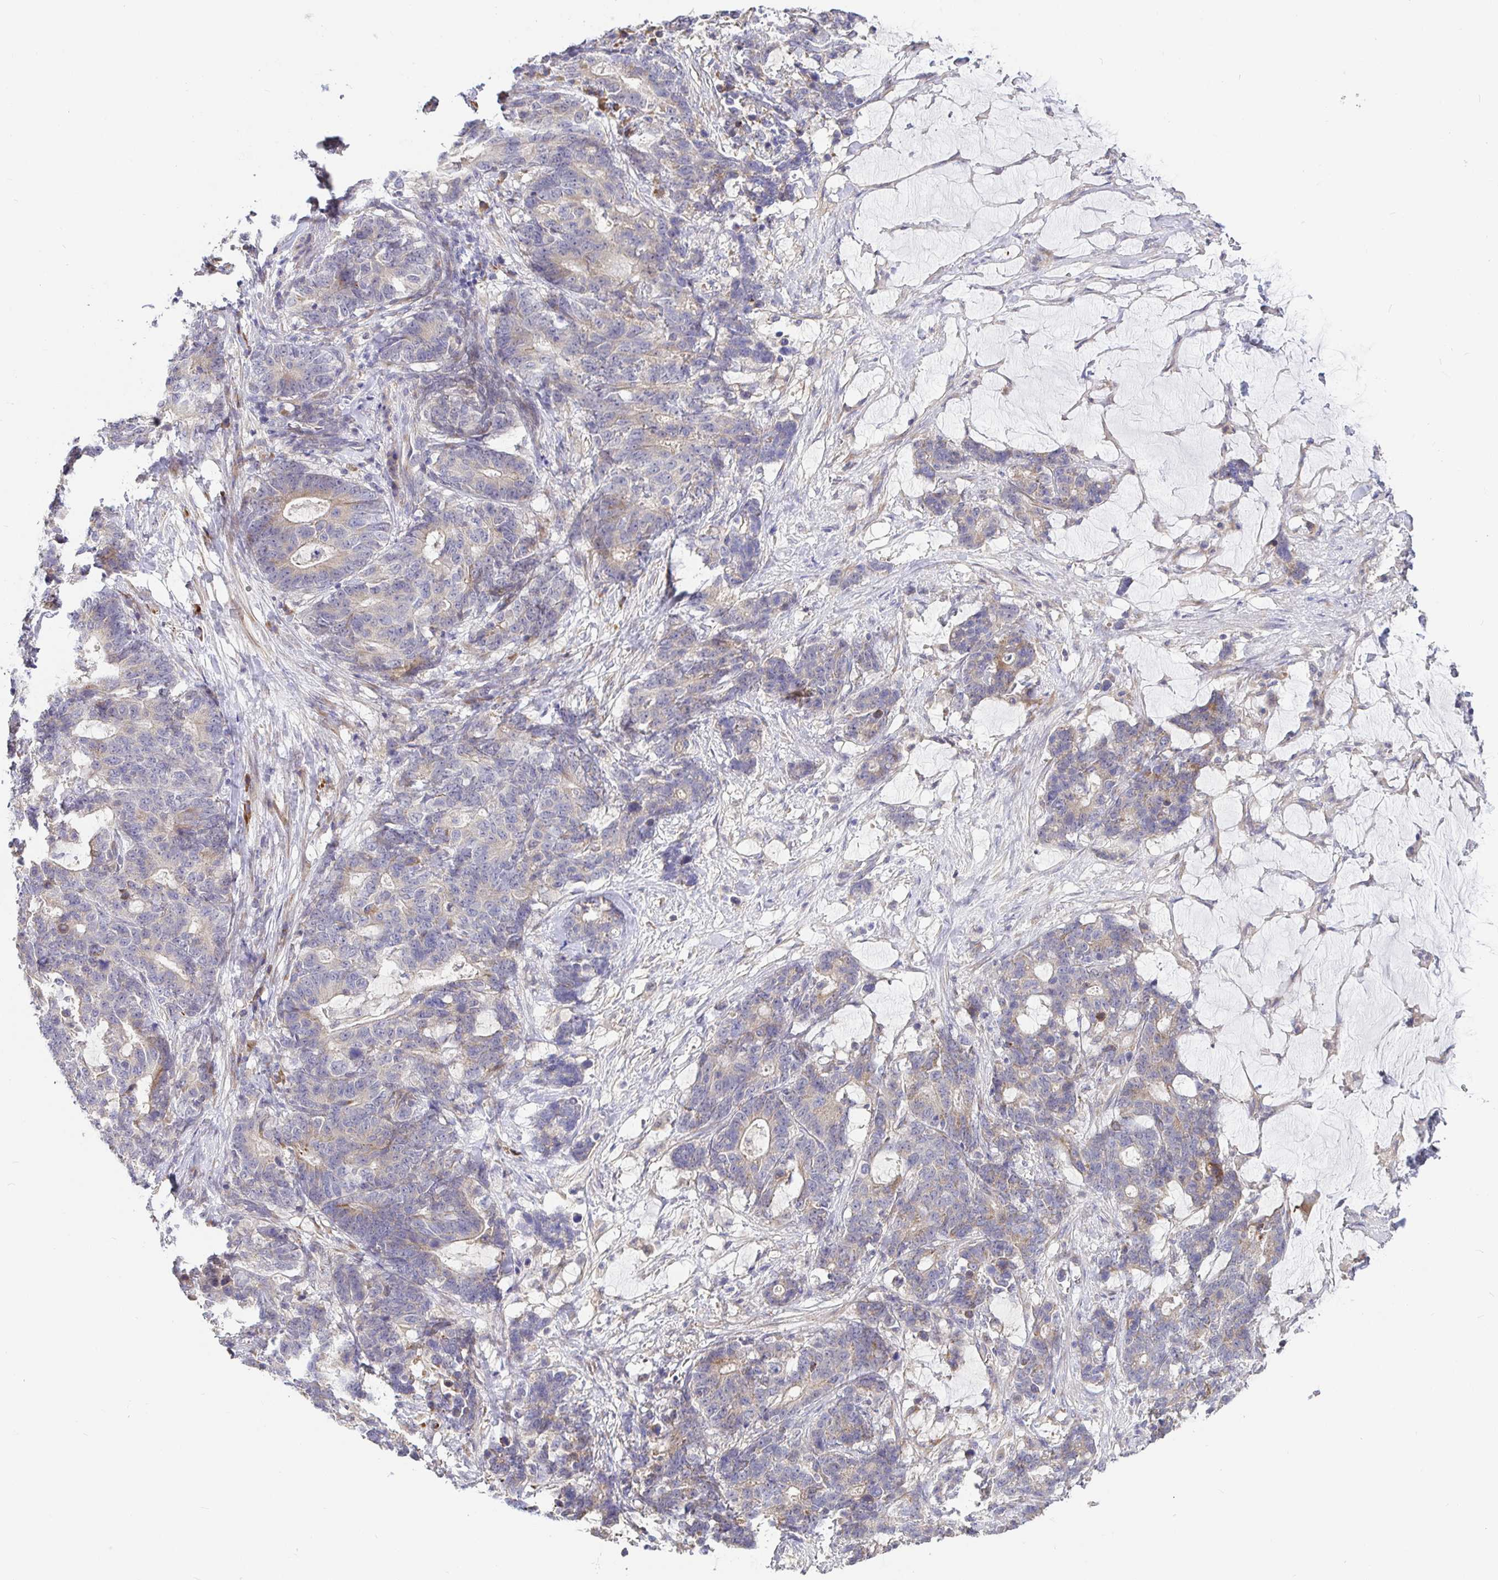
{"staining": {"intensity": "weak", "quantity": "25%-75%", "location": "cytoplasmic/membranous"}, "tissue": "stomach cancer", "cell_type": "Tumor cells", "image_type": "cancer", "snomed": [{"axis": "morphology", "description": "Normal tissue, NOS"}, {"axis": "morphology", "description": "Adenocarcinoma, NOS"}, {"axis": "topography", "description": "Stomach"}], "caption": "Immunohistochemistry (DAB (3,3'-diaminobenzidine)) staining of stomach cancer (adenocarcinoma) reveals weak cytoplasmic/membranous protein positivity in approximately 25%-75% of tumor cells.", "gene": "ZDHHC11", "patient": {"sex": "female", "age": 64}}